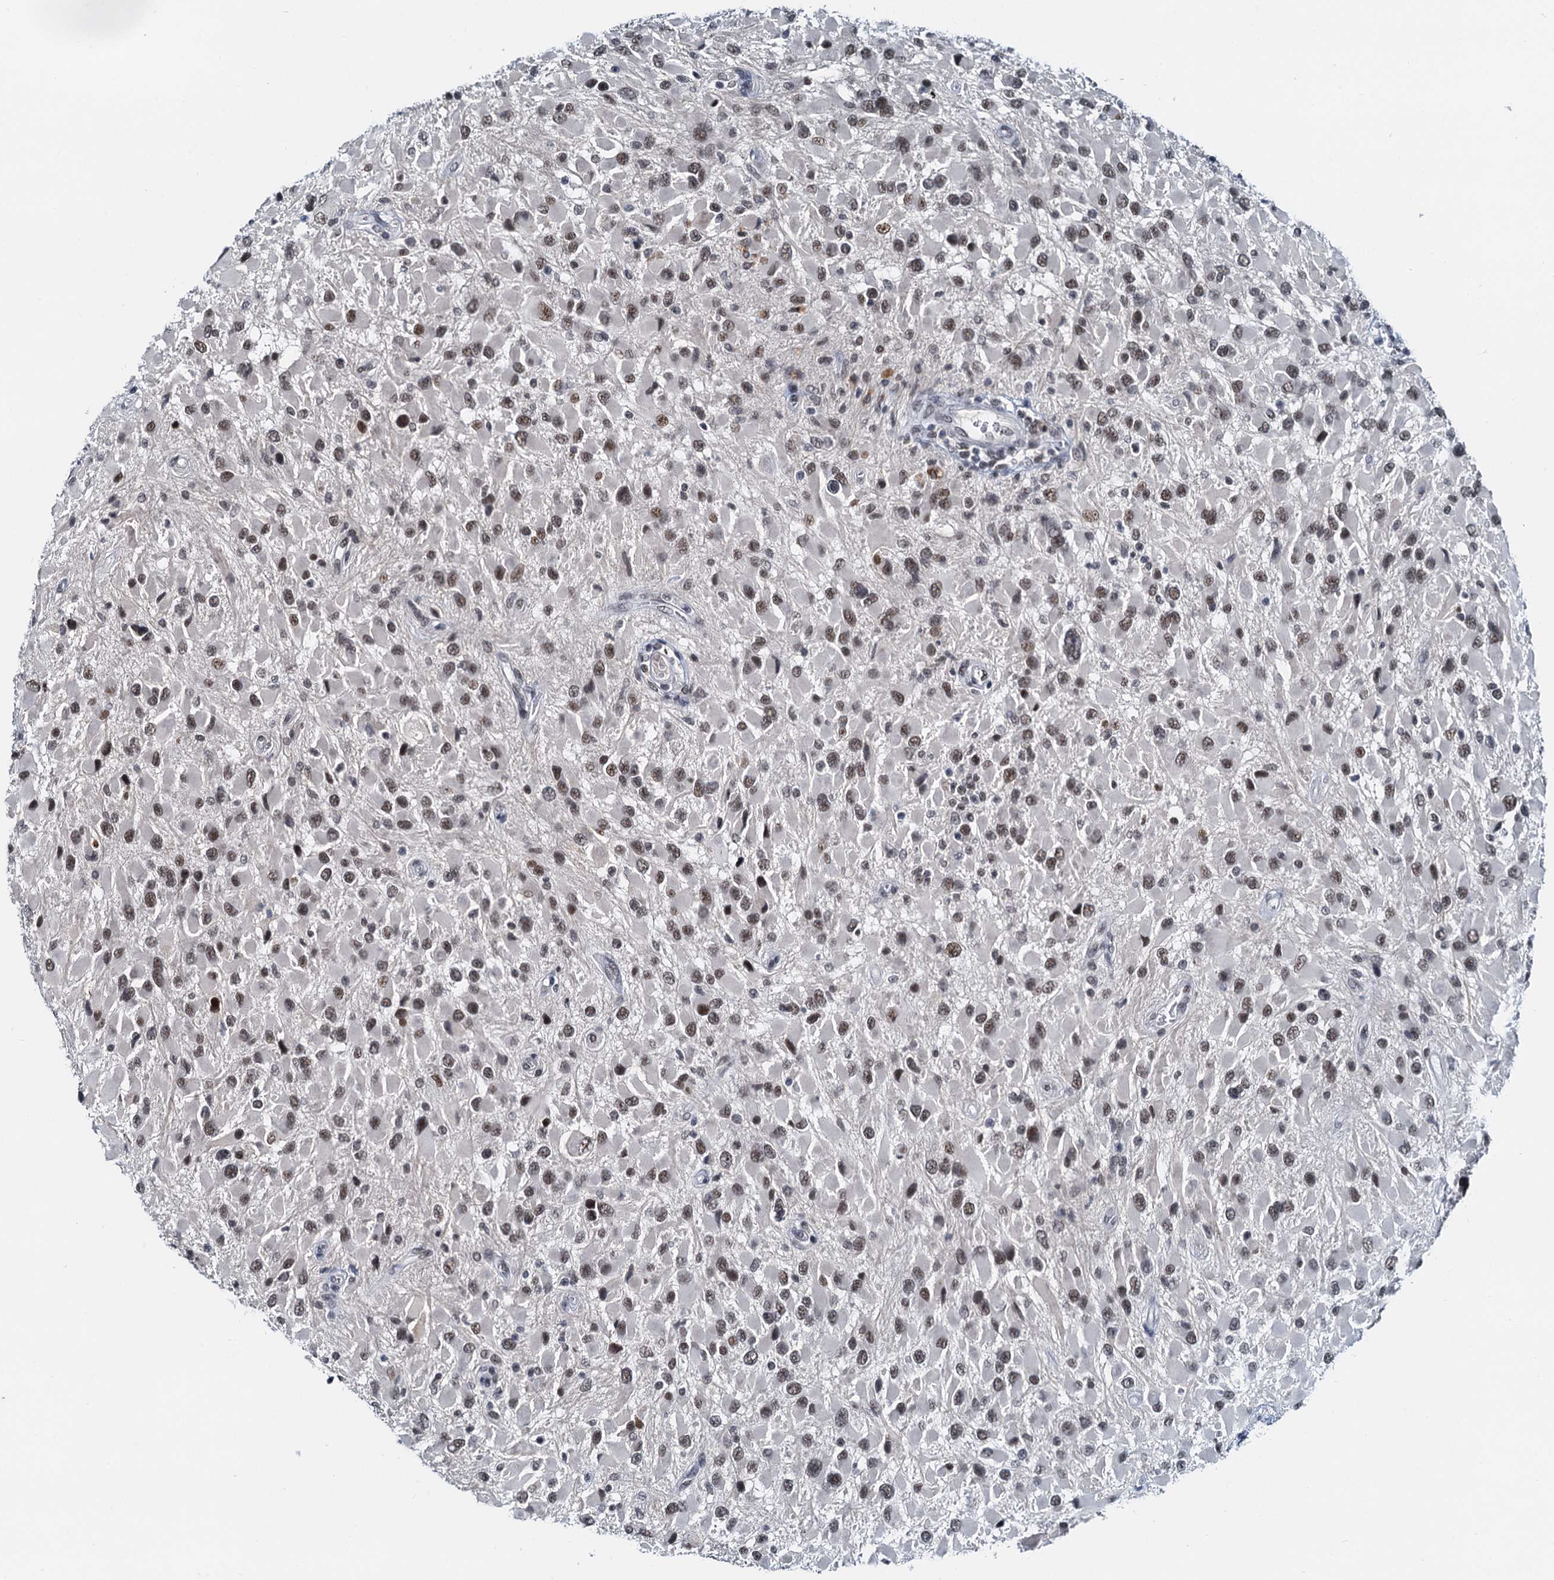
{"staining": {"intensity": "moderate", "quantity": ">75%", "location": "nuclear"}, "tissue": "glioma", "cell_type": "Tumor cells", "image_type": "cancer", "snomed": [{"axis": "morphology", "description": "Glioma, malignant, High grade"}, {"axis": "topography", "description": "Brain"}], "caption": "High-grade glioma (malignant) stained with DAB (3,3'-diaminobenzidine) IHC shows medium levels of moderate nuclear positivity in about >75% of tumor cells.", "gene": "SNRPD1", "patient": {"sex": "male", "age": 53}}